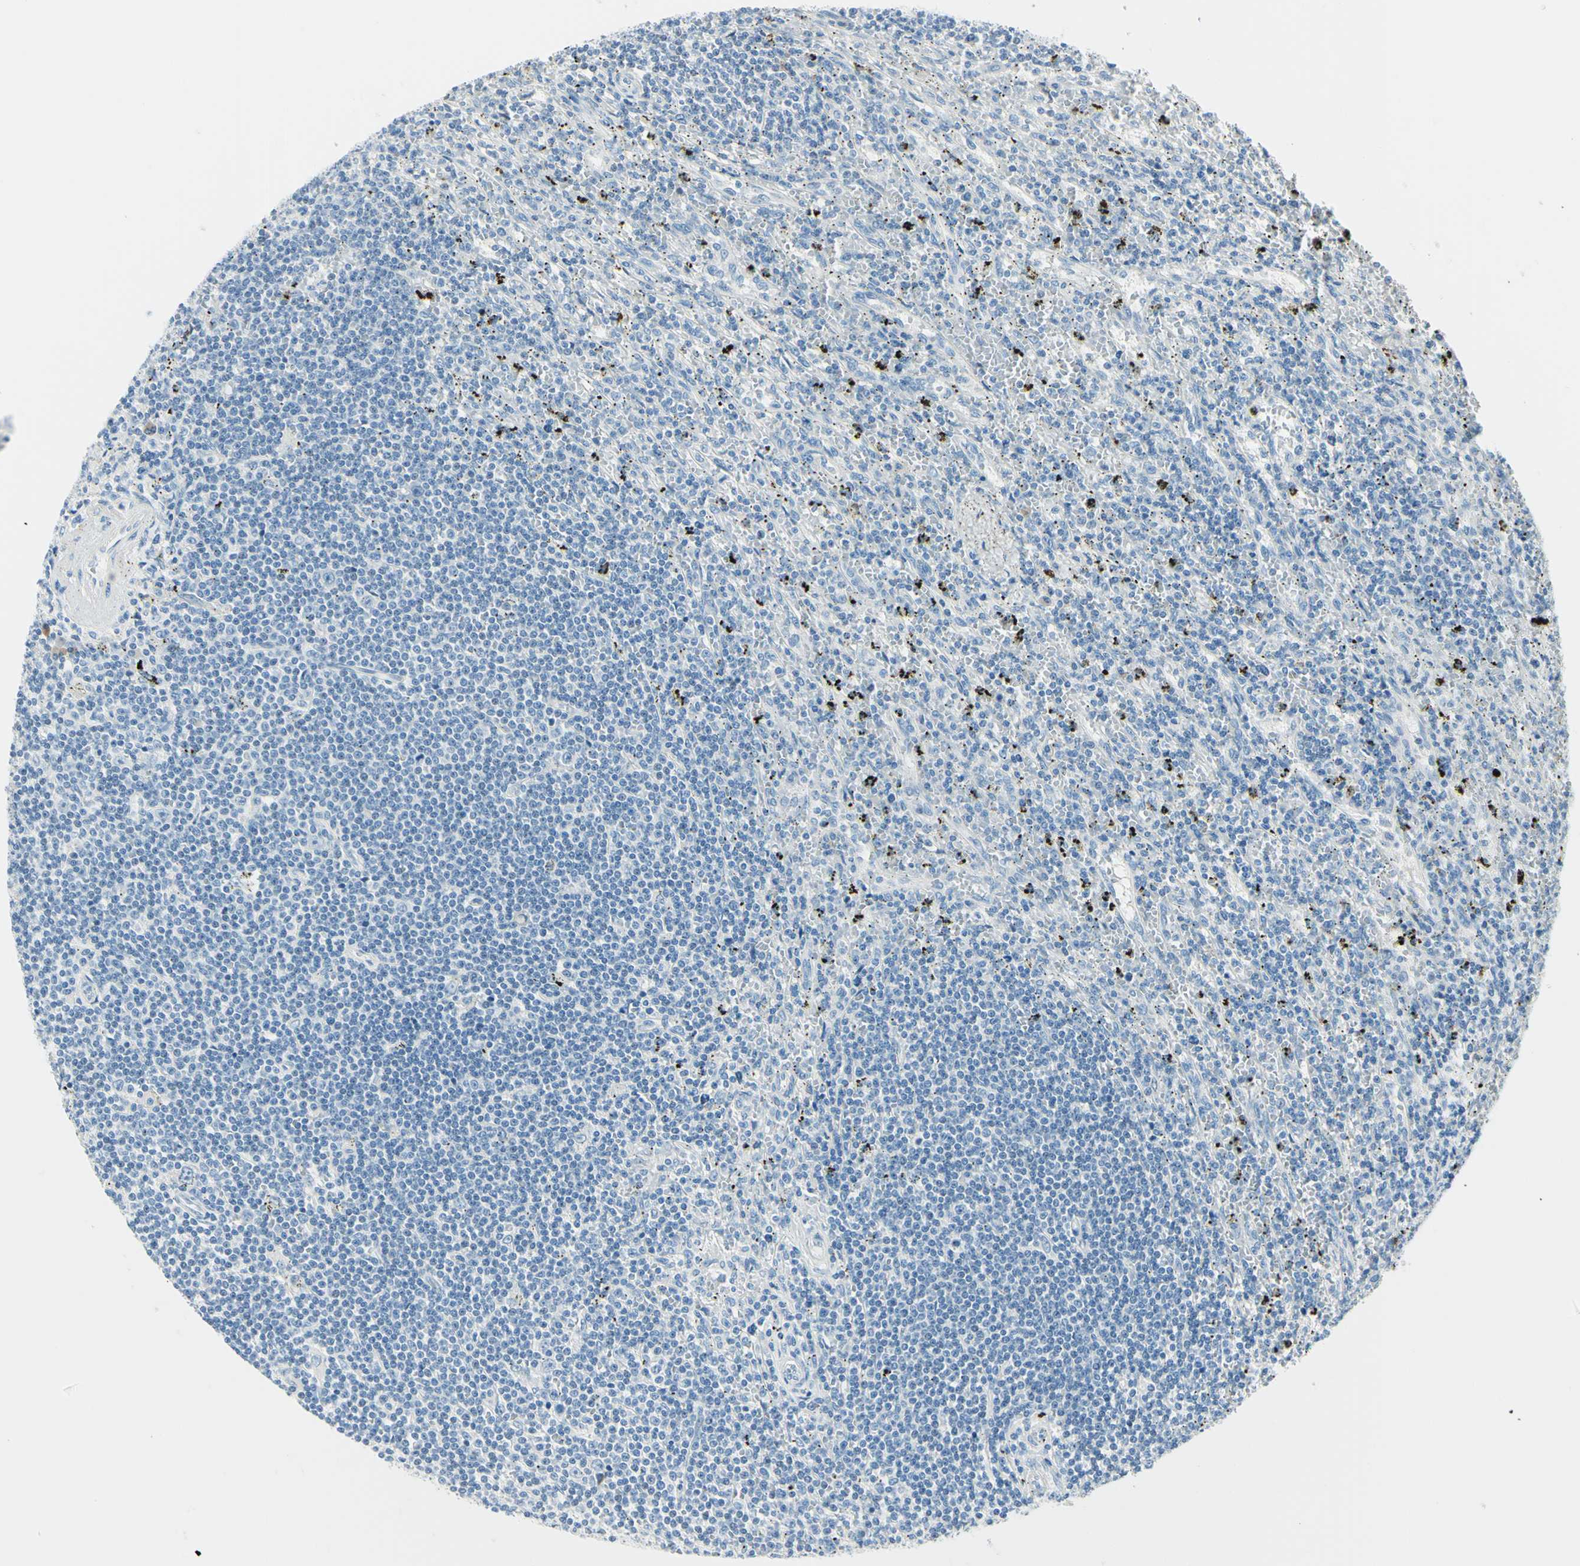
{"staining": {"intensity": "negative", "quantity": "none", "location": "none"}, "tissue": "lymphoma", "cell_type": "Tumor cells", "image_type": "cancer", "snomed": [{"axis": "morphology", "description": "Malignant lymphoma, non-Hodgkin's type, Low grade"}, {"axis": "topography", "description": "Spleen"}], "caption": "Immunohistochemical staining of human malignant lymphoma, non-Hodgkin's type (low-grade) demonstrates no significant positivity in tumor cells.", "gene": "DLG4", "patient": {"sex": "male", "age": 76}}